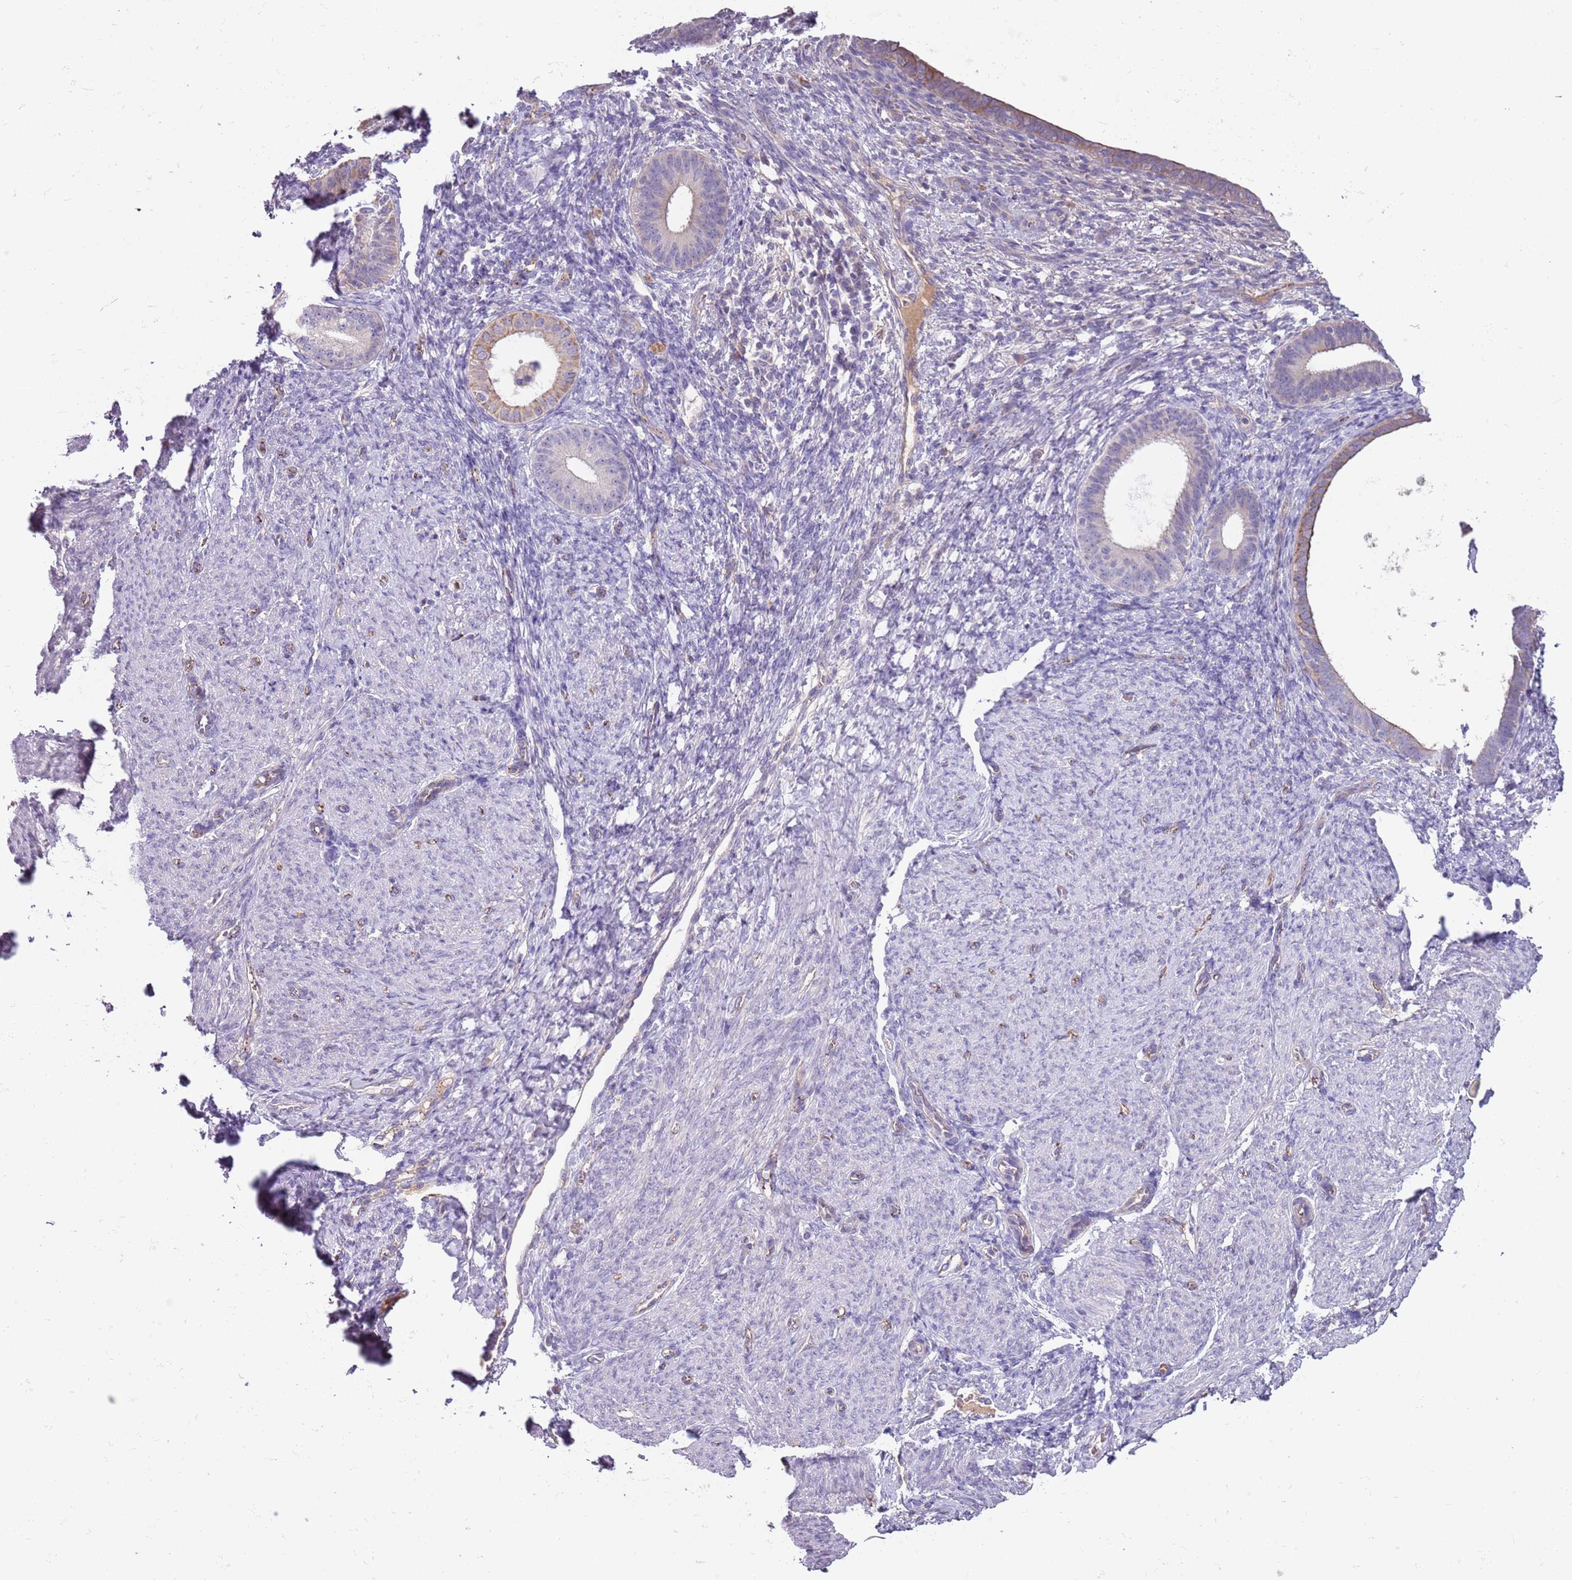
{"staining": {"intensity": "negative", "quantity": "none", "location": "none"}, "tissue": "endometrium", "cell_type": "Cells in endometrial stroma", "image_type": "normal", "snomed": [{"axis": "morphology", "description": "Normal tissue, NOS"}, {"axis": "topography", "description": "Endometrium"}], "caption": "Immunohistochemical staining of unremarkable endometrium reveals no significant positivity in cells in endometrial stroma. The staining was performed using DAB (3,3'-diaminobenzidine) to visualize the protein expression in brown, while the nuclei were stained in blue with hematoxylin (Magnification: 20x).", "gene": "HES3", "patient": {"sex": "female", "age": 65}}